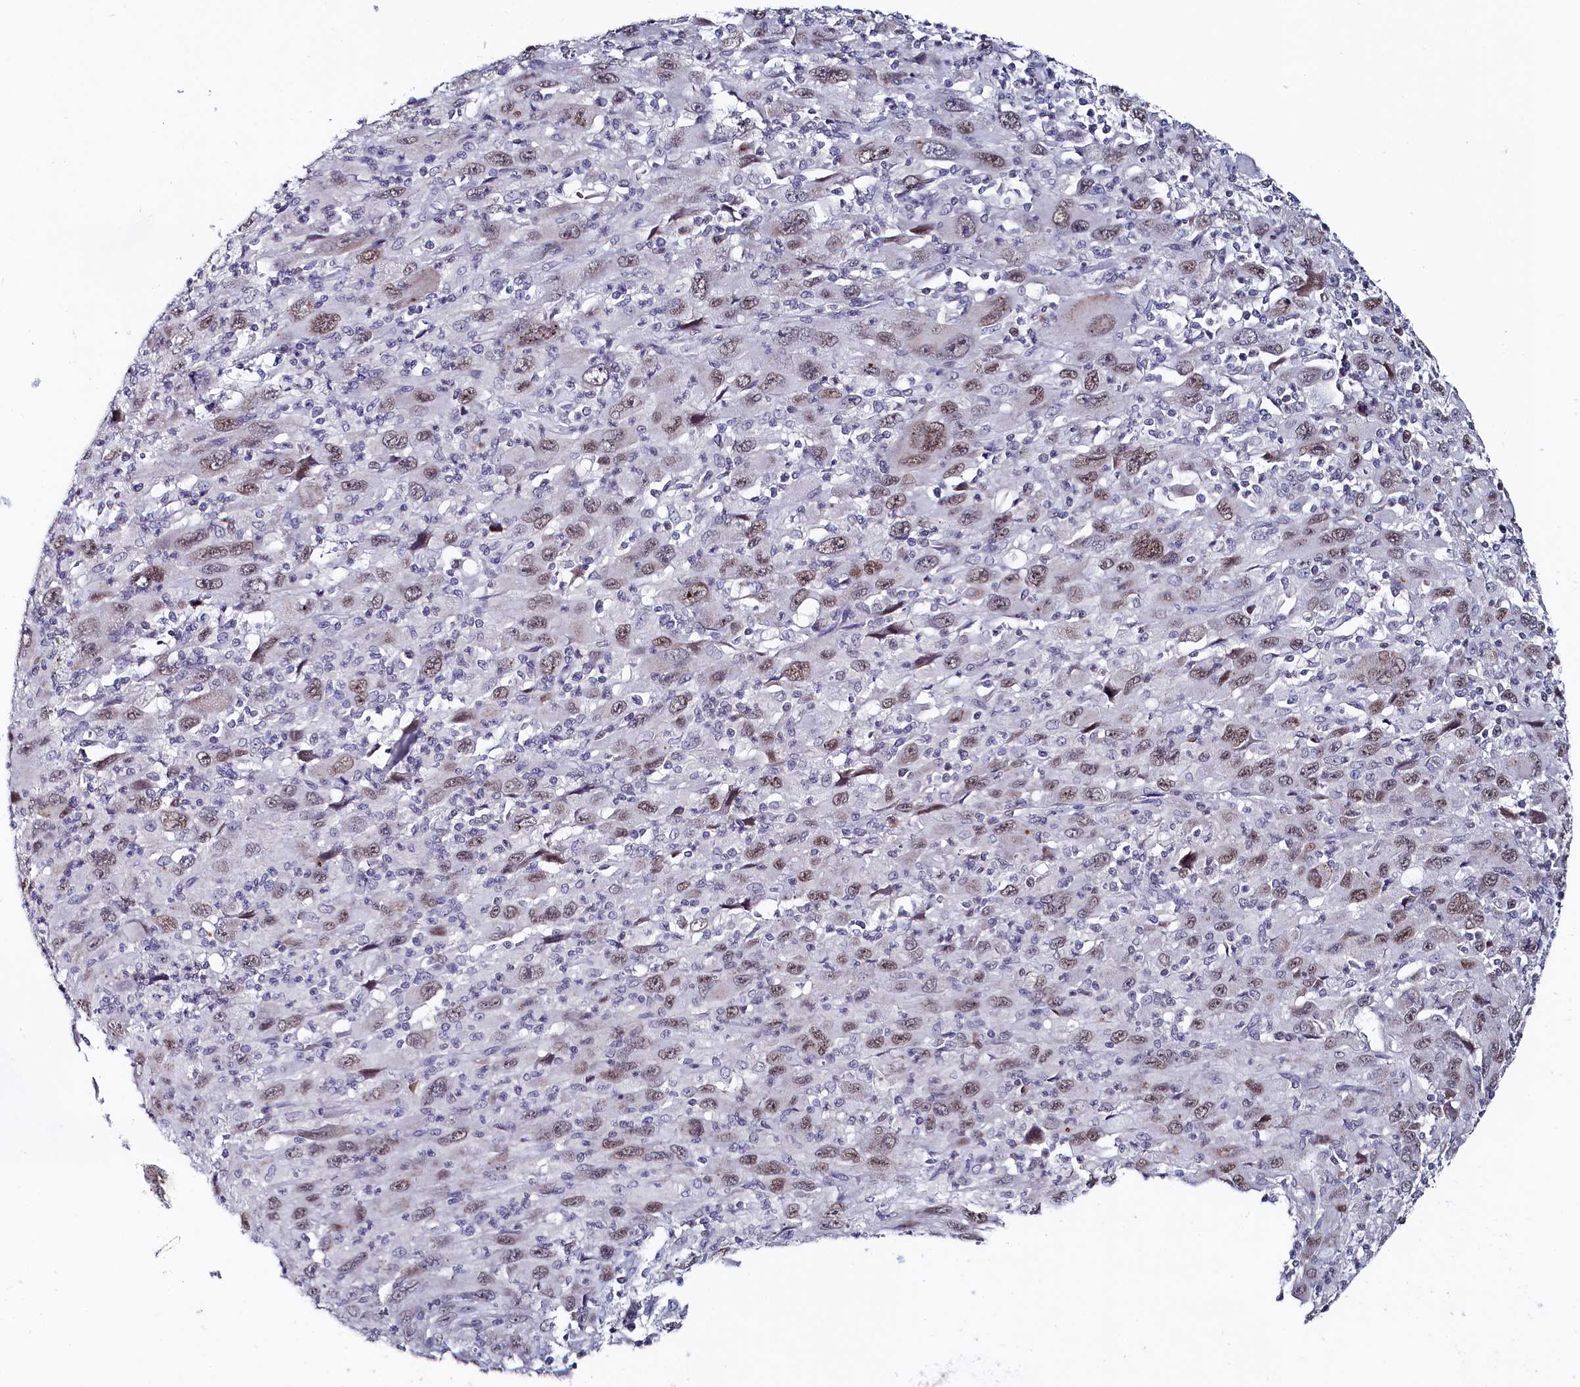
{"staining": {"intensity": "moderate", "quantity": ">75%", "location": "nuclear"}, "tissue": "melanoma", "cell_type": "Tumor cells", "image_type": "cancer", "snomed": [{"axis": "morphology", "description": "Malignant melanoma, Metastatic site"}, {"axis": "topography", "description": "Skin"}], "caption": "The immunohistochemical stain shows moderate nuclear staining in tumor cells of malignant melanoma (metastatic site) tissue. The staining was performed using DAB (3,3'-diaminobenzidine), with brown indicating positive protein expression. Nuclei are stained blue with hematoxylin.", "gene": "TIGD4", "patient": {"sex": "female", "age": 56}}